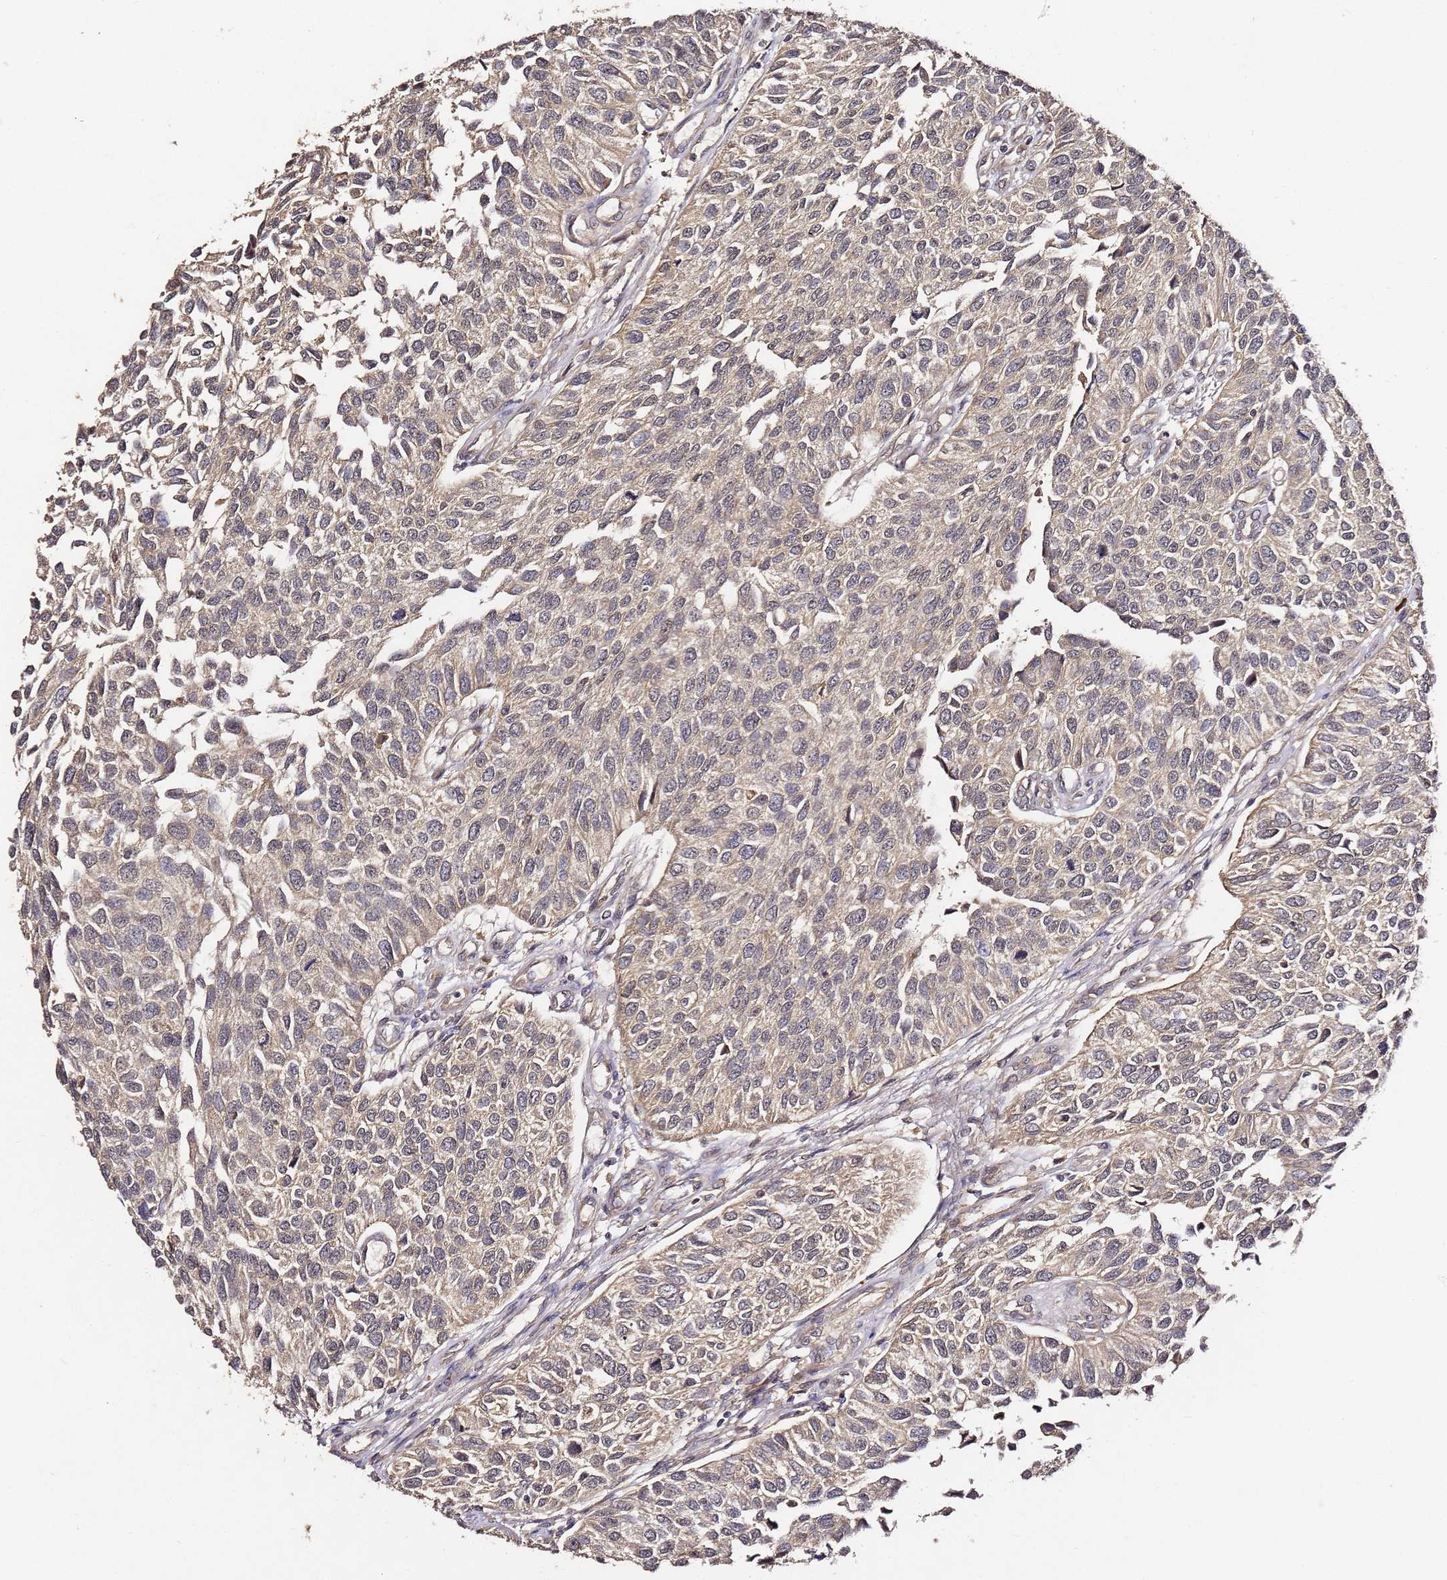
{"staining": {"intensity": "weak", "quantity": "25%-75%", "location": "cytoplasmic/membranous"}, "tissue": "urothelial cancer", "cell_type": "Tumor cells", "image_type": "cancer", "snomed": [{"axis": "morphology", "description": "Urothelial carcinoma, NOS"}, {"axis": "topography", "description": "Urinary bladder"}], "caption": "The immunohistochemical stain shows weak cytoplasmic/membranous expression in tumor cells of transitional cell carcinoma tissue. (Brightfield microscopy of DAB IHC at high magnification).", "gene": "C6orf136", "patient": {"sex": "male", "age": 55}}